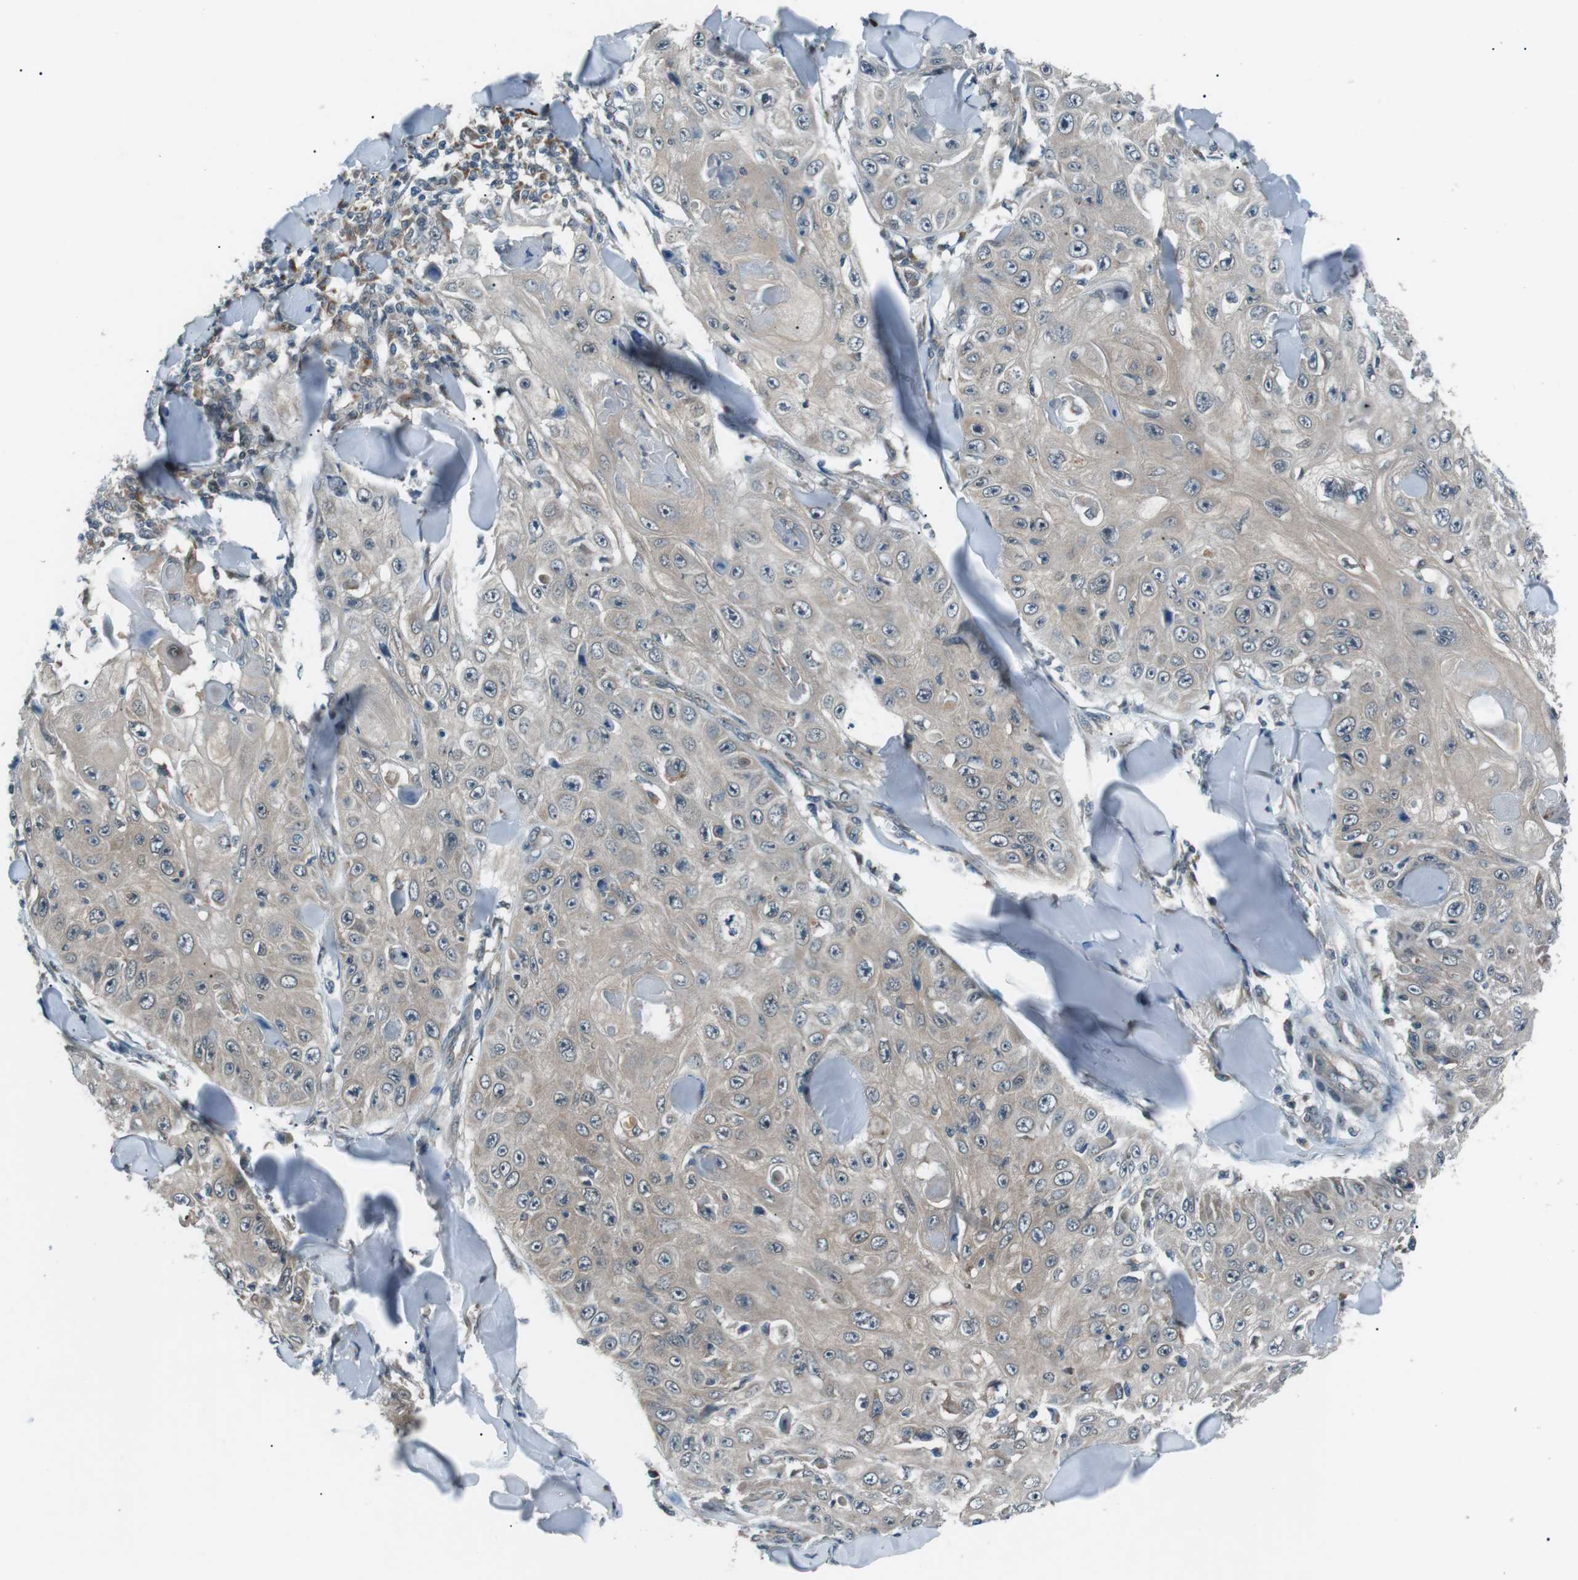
{"staining": {"intensity": "weak", "quantity": ">75%", "location": "cytoplasmic/membranous"}, "tissue": "skin cancer", "cell_type": "Tumor cells", "image_type": "cancer", "snomed": [{"axis": "morphology", "description": "Squamous cell carcinoma, NOS"}, {"axis": "topography", "description": "Skin"}], "caption": "Brown immunohistochemical staining in human skin squamous cell carcinoma displays weak cytoplasmic/membranous positivity in approximately >75% of tumor cells.", "gene": "LRIG2", "patient": {"sex": "male", "age": 86}}